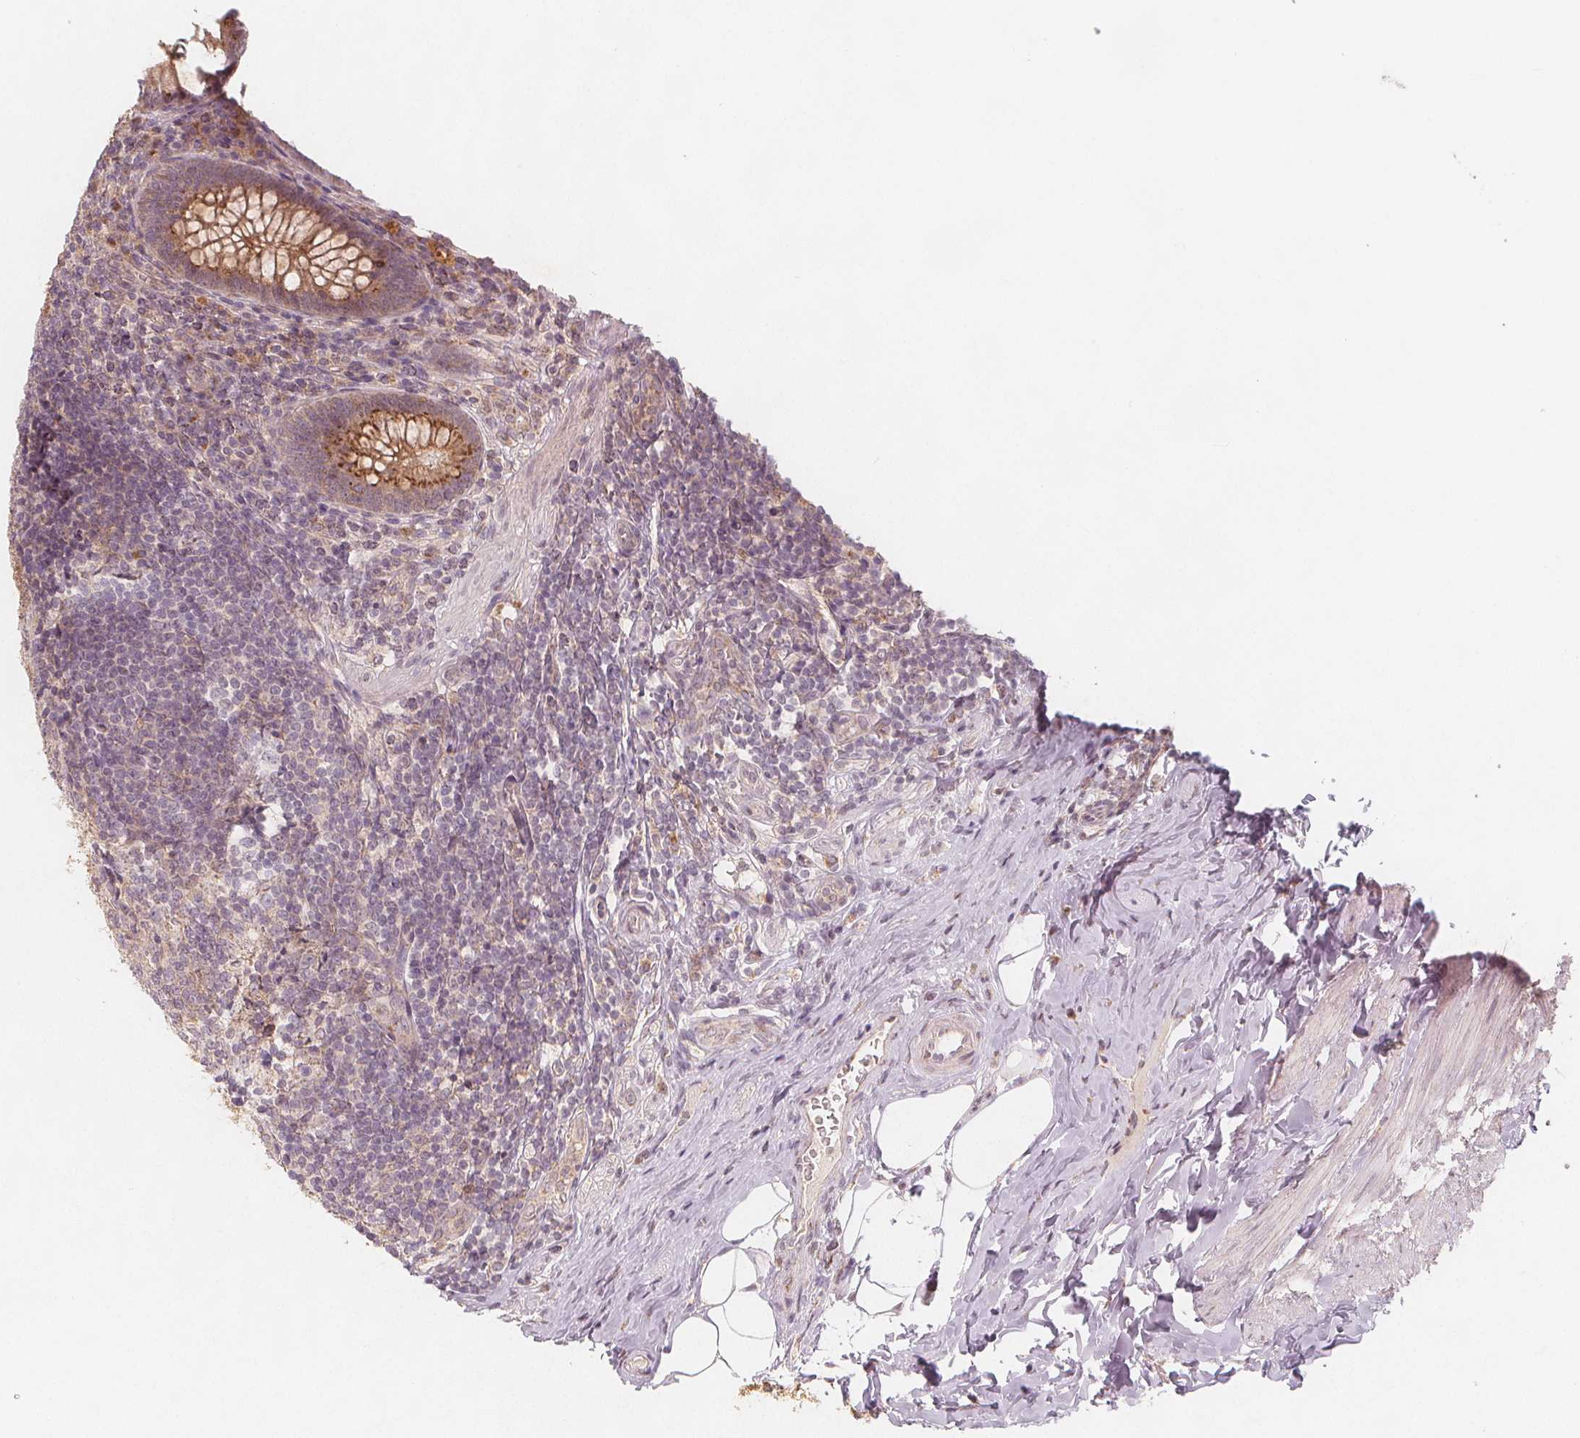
{"staining": {"intensity": "moderate", "quantity": ">75%", "location": "cytoplasmic/membranous"}, "tissue": "appendix", "cell_type": "Glandular cells", "image_type": "normal", "snomed": [{"axis": "morphology", "description": "Normal tissue, NOS"}, {"axis": "topography", "description": "Appendix"}], "caption": "Immunohistochemical staining of unremarkable human appendix shows >75% levels of moderate cytoplasmic/membranous protein expression in about >75% of glandular cells.", "gene": "NCSTN", "patient": {"sex": "male", "age": 47}}